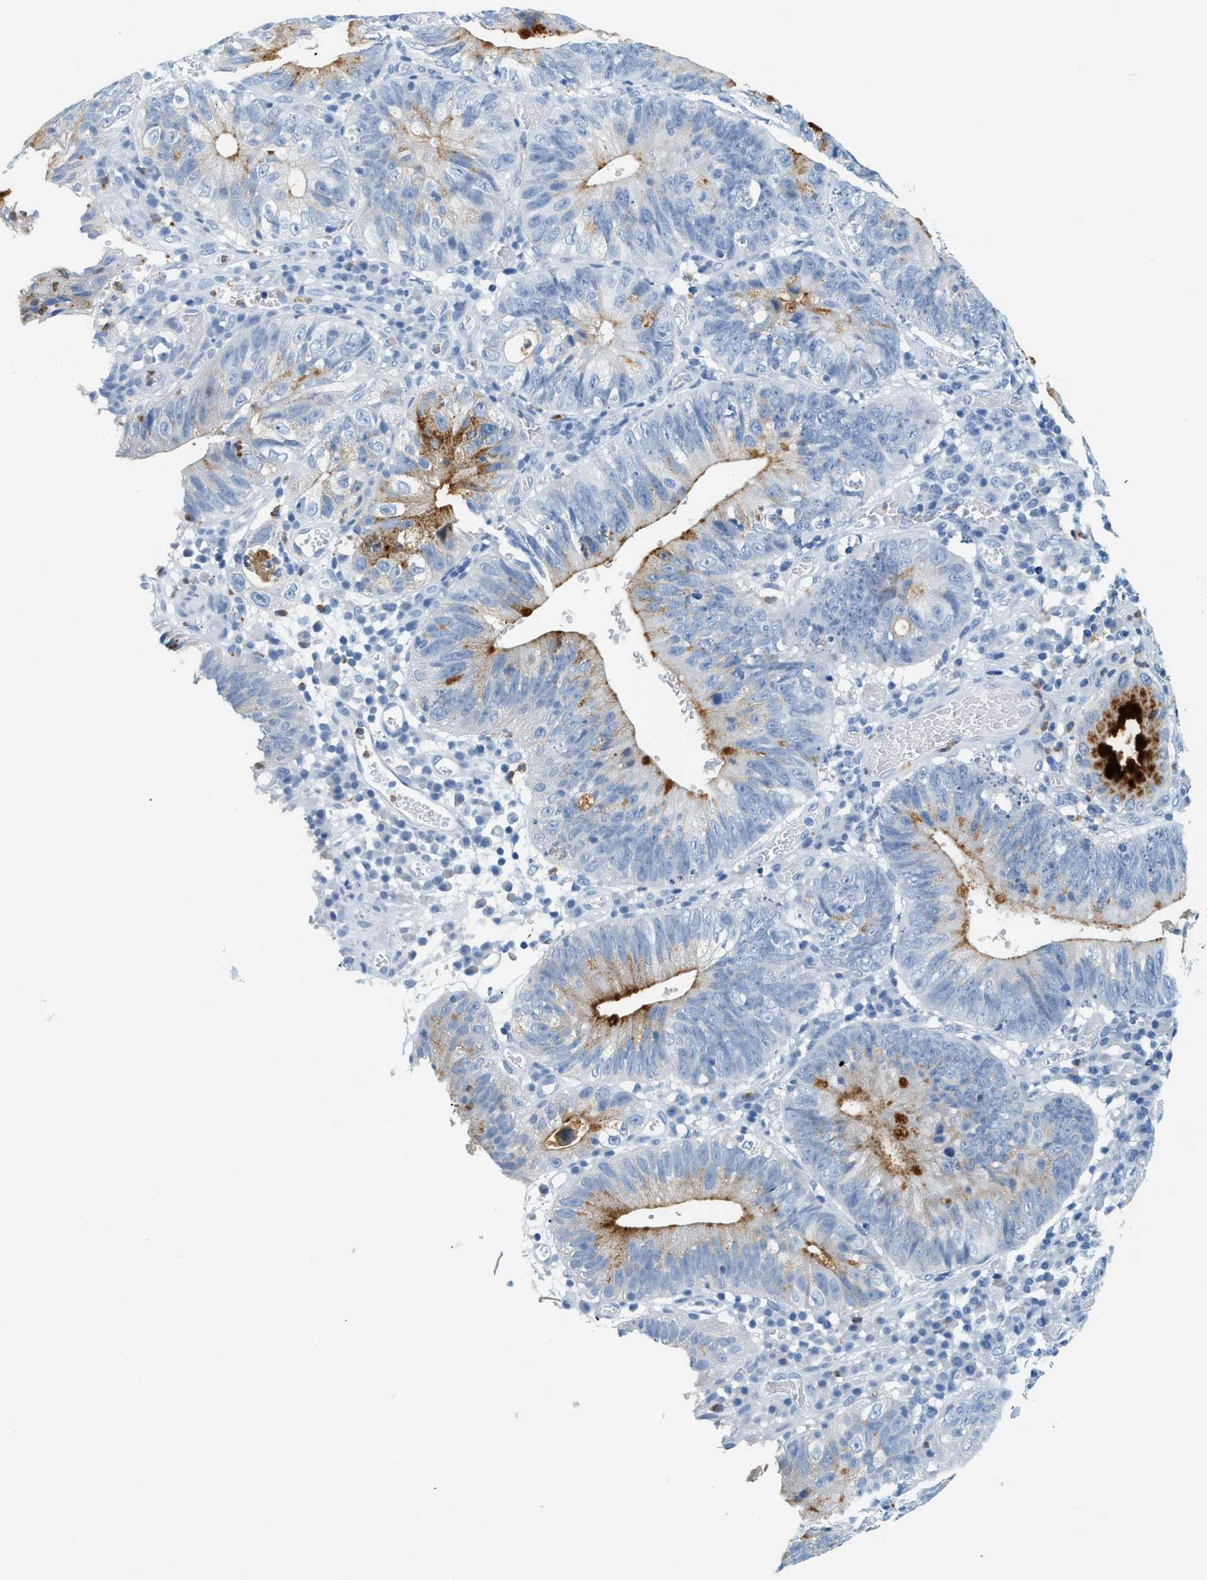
{"staining": {"intensity": "strong", "quantity": "25%-75%", "location": "cytoplasmic/membranous"}, "tissue": "stomach cancer", "cell_type": "Tumor cells", "image_type": "cancer", "snomed": [{"axis": "morphology", "description": "Adenocarcinoma, NOS"}, {"axis": "topography", "description": "Stomach"}], "caption": "Adenocarcinoma (stomach) tissue exhibits strong cytoplasmic/membranous positivity in about 25%-75% of tumor cells (Brightfield microscopy of DAB IHC at high magnification).", "gene": "LCN2", "patient": {"sex": "male", "age": 59}}